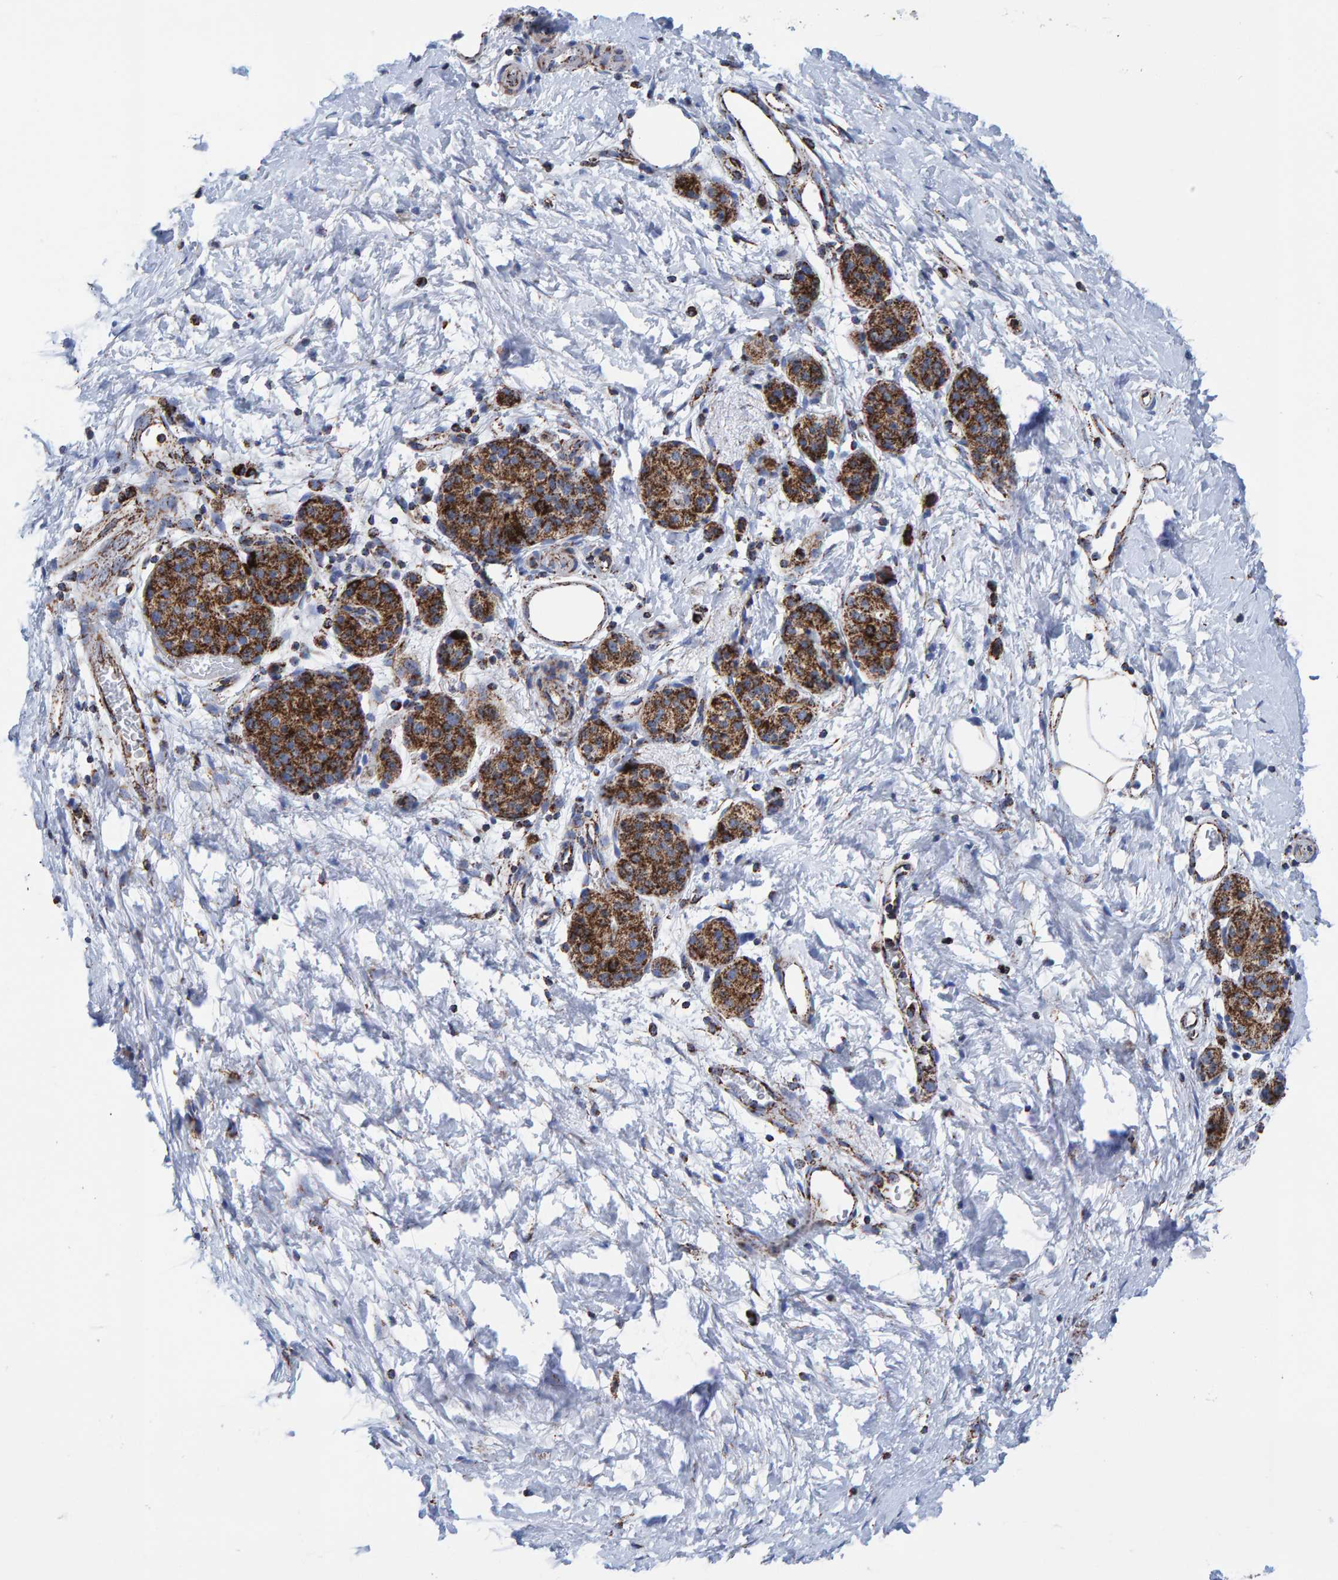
{"staining": {"intensity": "strong", "quantity": ">75%", "location": "cytoplasmic/membranous"}, "tissue": "pancreatic cancer", "cell_type": "Tumor cells", "image_type": "cancer", "snomed": [{"axis": "morphology", "description": "Adenocarcinoma, NOS"}, {"axis": "topography", "description": "Pancreas"}], "caption": "The micrograph displays a brown stain indicating the presence of a protein in the cytoplasmic/membranous of tumor cells in adenocarcinoma (pancreatic). (DAB (3,3'-diaminobenzidine) IHC, brown staining for protein, blue staining for nuclei).", "gene": "ENSG00000262660", "patient": {"sex": "male", "age": 50}}